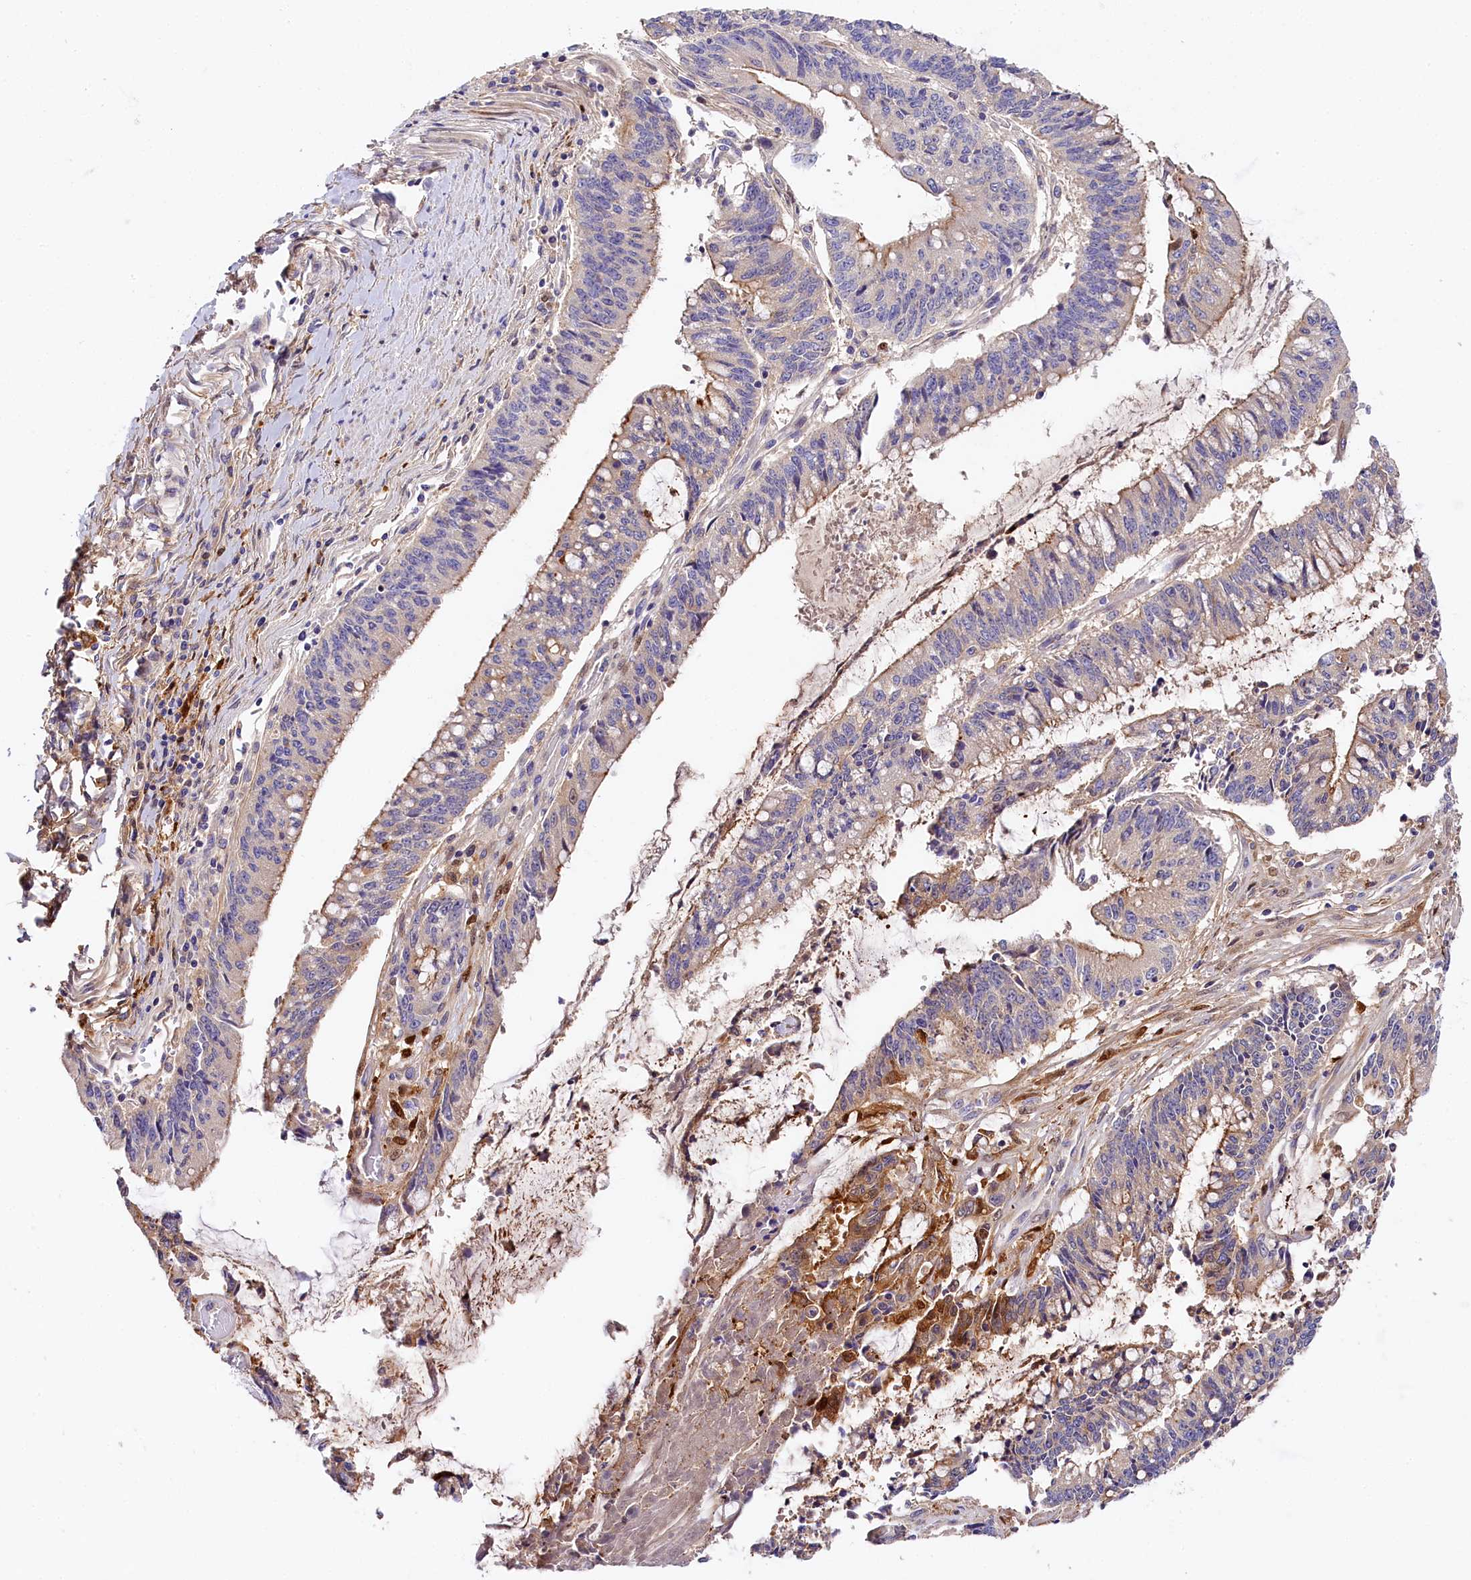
{"staining": {"intensity": "moderate", "quantity": "<25%", "location": "cytoplasmic/membranous"}, "tissue": "pancreatic cancer", "cell_type": "Tumor cells", "image_type": "cancer", "snomed": [{"axis": "morphology", "description": "Adenocarcinoma, NOS"}, {"axis": "topography", "description": "Pancreas"}], "caption": "Pancreatic adenocarcinoma stained with DAB immunohistochemistry demonstrates low levels of moderate cytoplasmic/membranous expression in approximately <25% of tumor cells.", "gene": "KATNB1", "patient": {"sex": "female", "age": 50}}